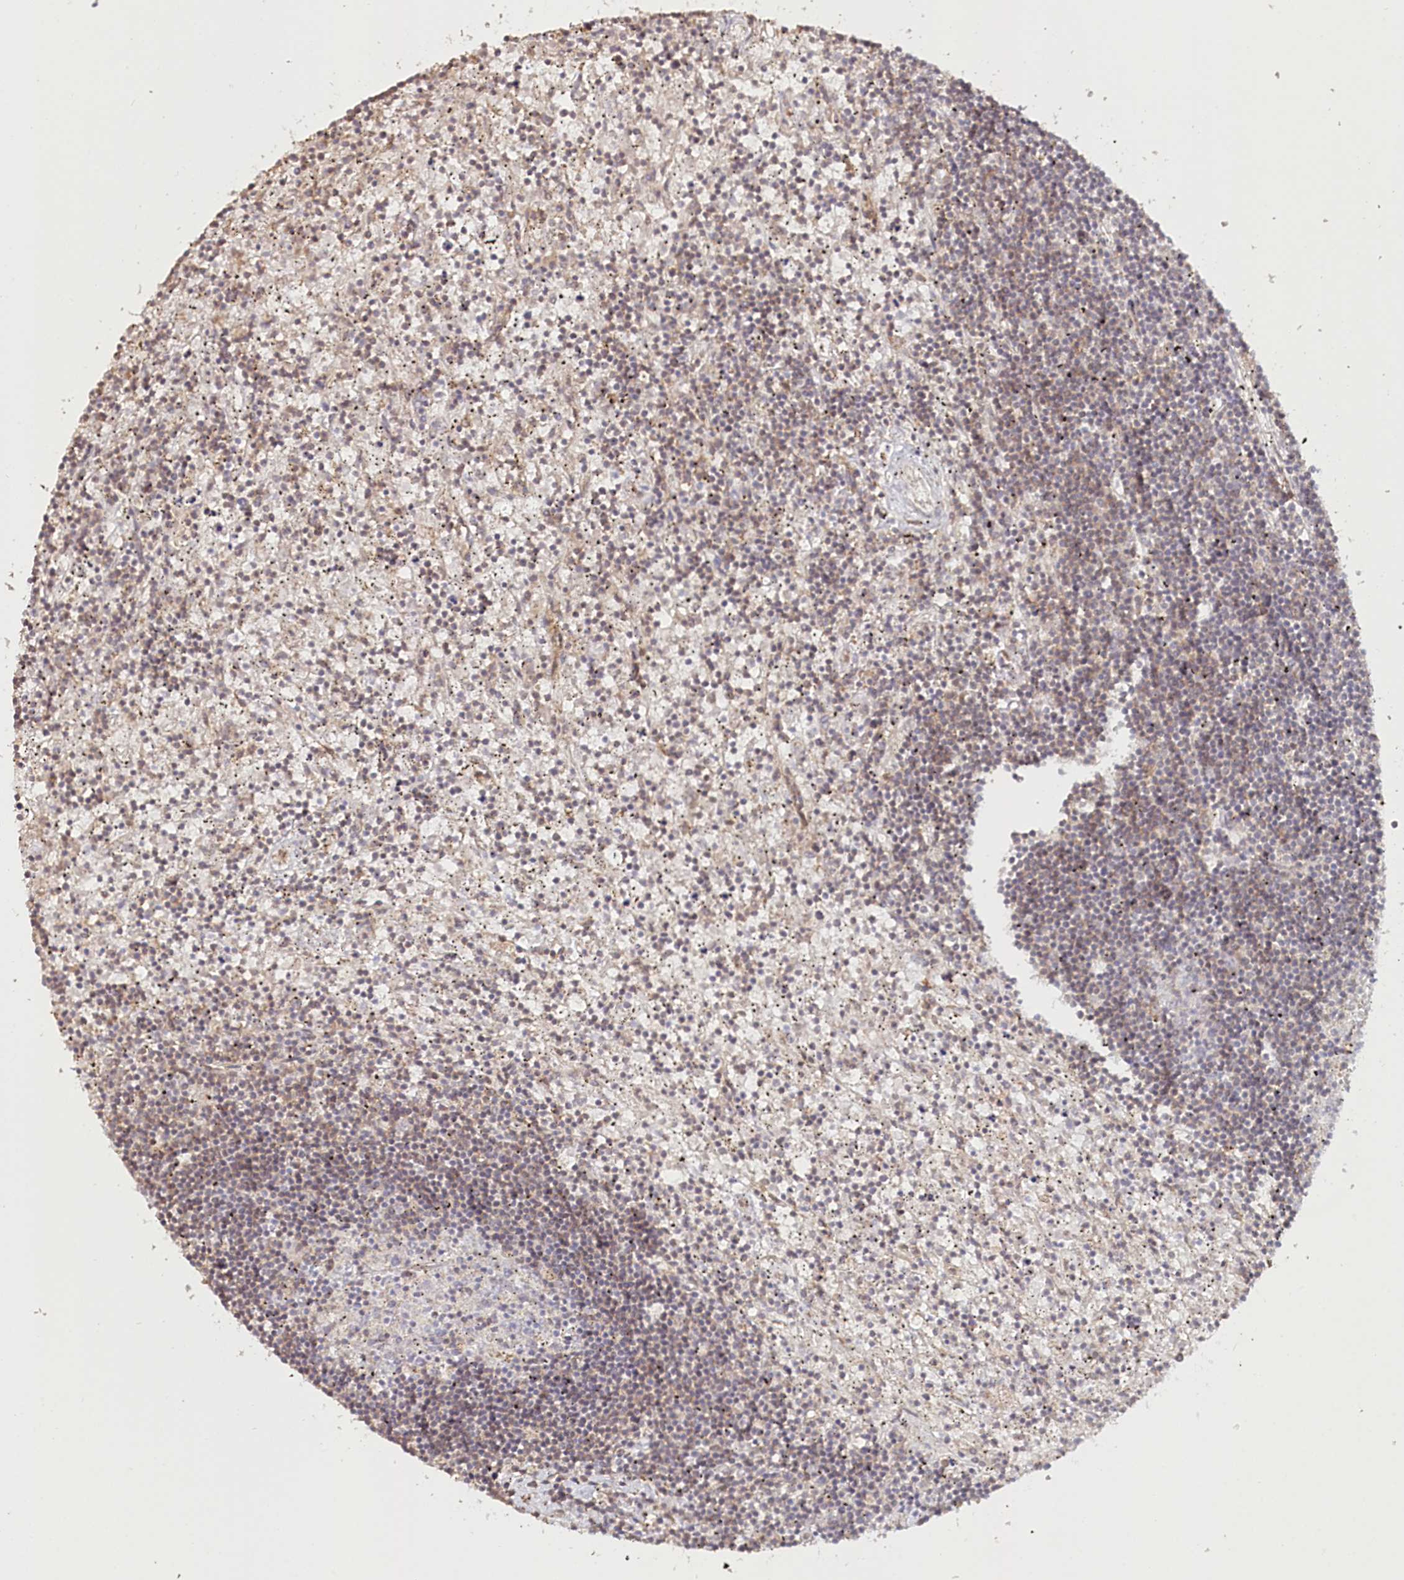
{"staining": {"intensity": "weak", "quantity": "25%-75%", "location": "cytoplasmic/membranous"}, "tissue": "lymphoma", "cell_type": "Tumor cells", "image_type": "cancer", "snomed": [{"axis": "morphology", "description": "Malignant lymphoma, non-Hodgkin's type, Low grade"}, {"axis": "topography", "description": "Spleen"}], "caption": "The micrograph shows a brown stain indicating the presence of a protein in the cytoplasmic/membranous of tumor cells in malignant lymphoma, non-Hodgkin's type (low-grade).", "gene": "OTUD4", "patient": {"sex": "male", "age": 76}}